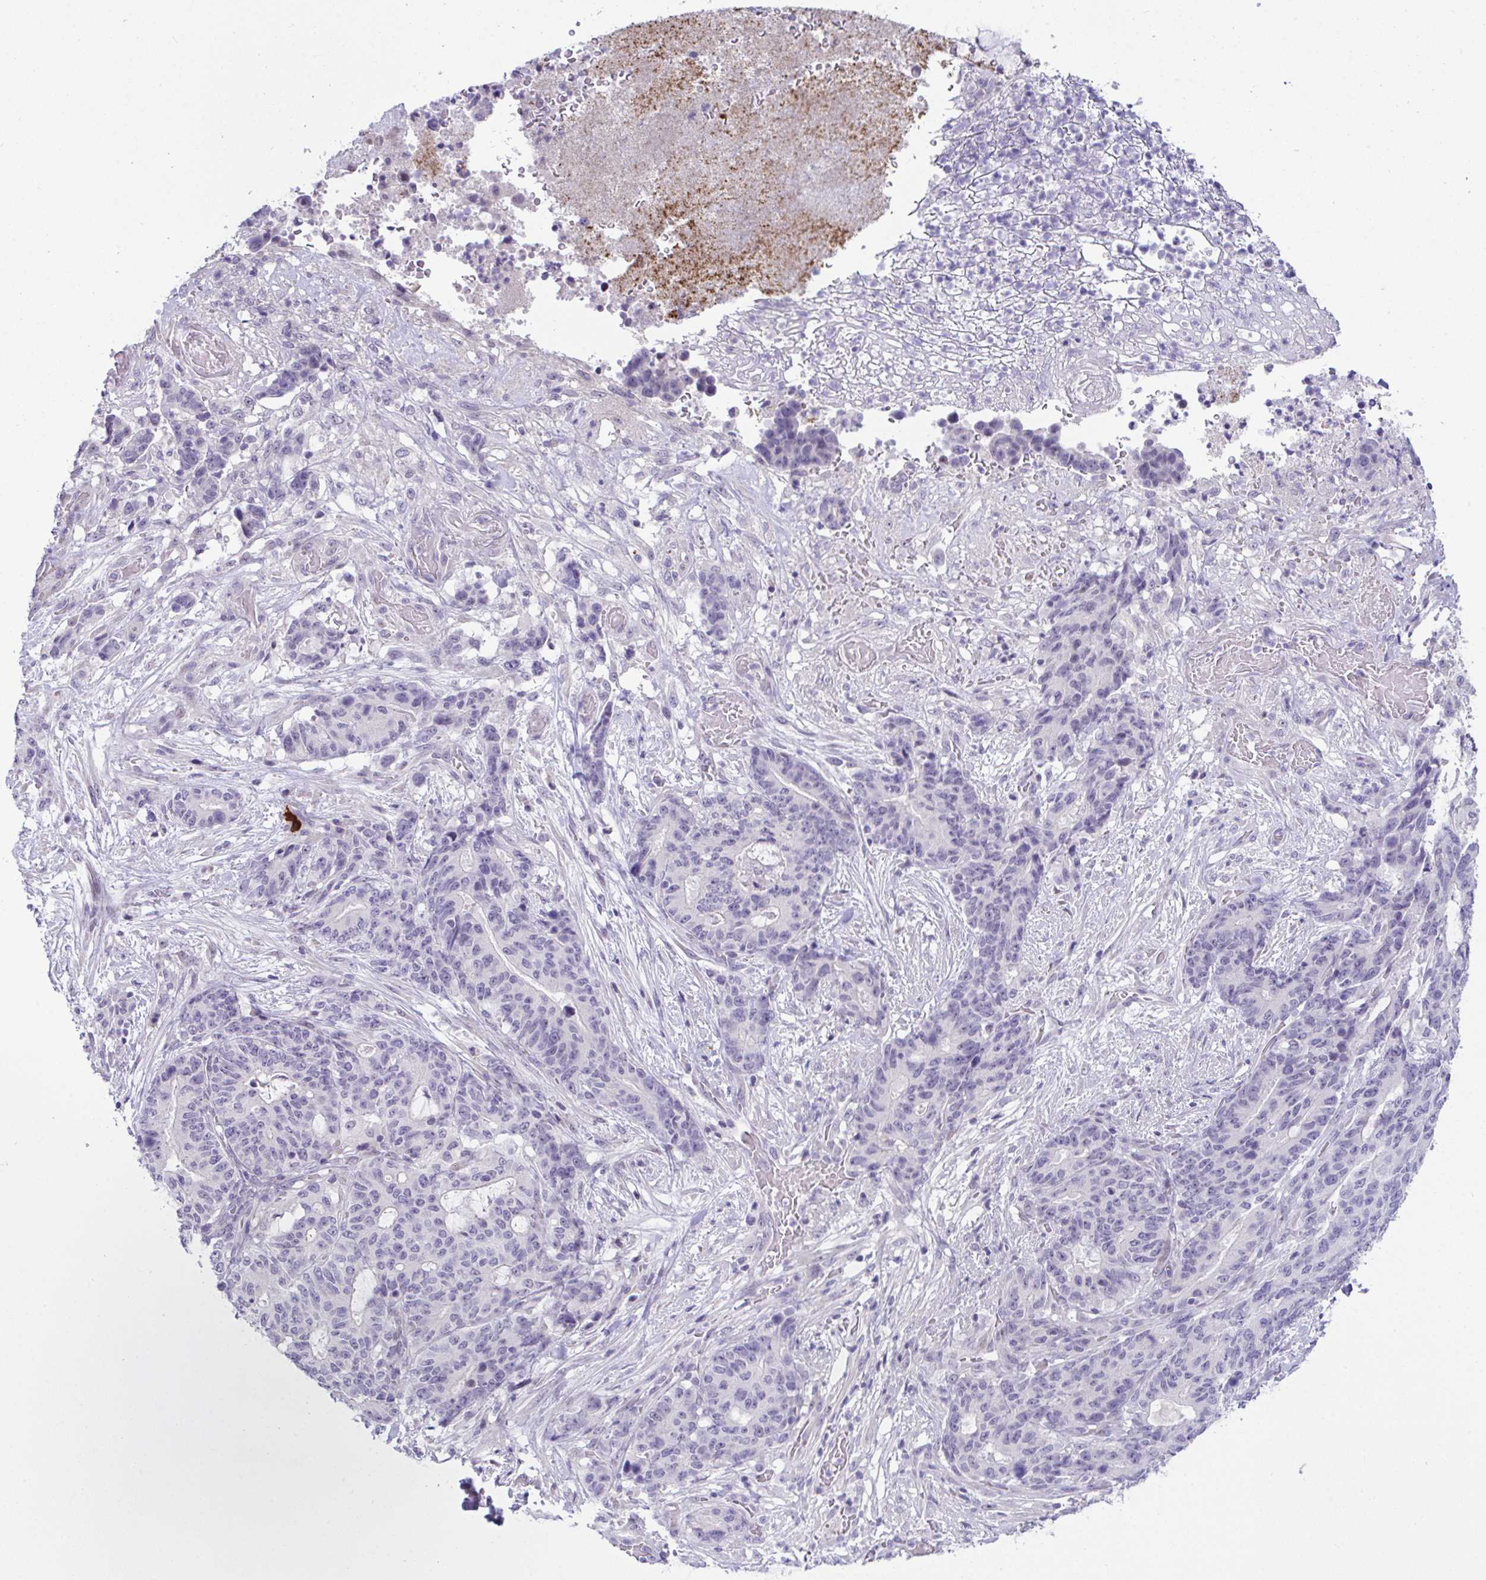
{"staining": {"intensity": "negative", "quantity": "none", "location": "none"}, "tissue": "stomach cancer", "cell_type": "Tumor cells", "image_type": "cancer", "snomed": [{"axis": "morphology", "description": "Normal tissue, NOS"}, {"axis": "morphology", "description": "Adenocarcinoma, NOS"}, {"axis": "topography", "description": "Stomach"}], "caption": "Protein analysis of stomach cancer (adenocarcinoma) exhibits no significant staining in tumor cells.", "gene": "USP35", "patient": {"sex": "female", "age": 64}}